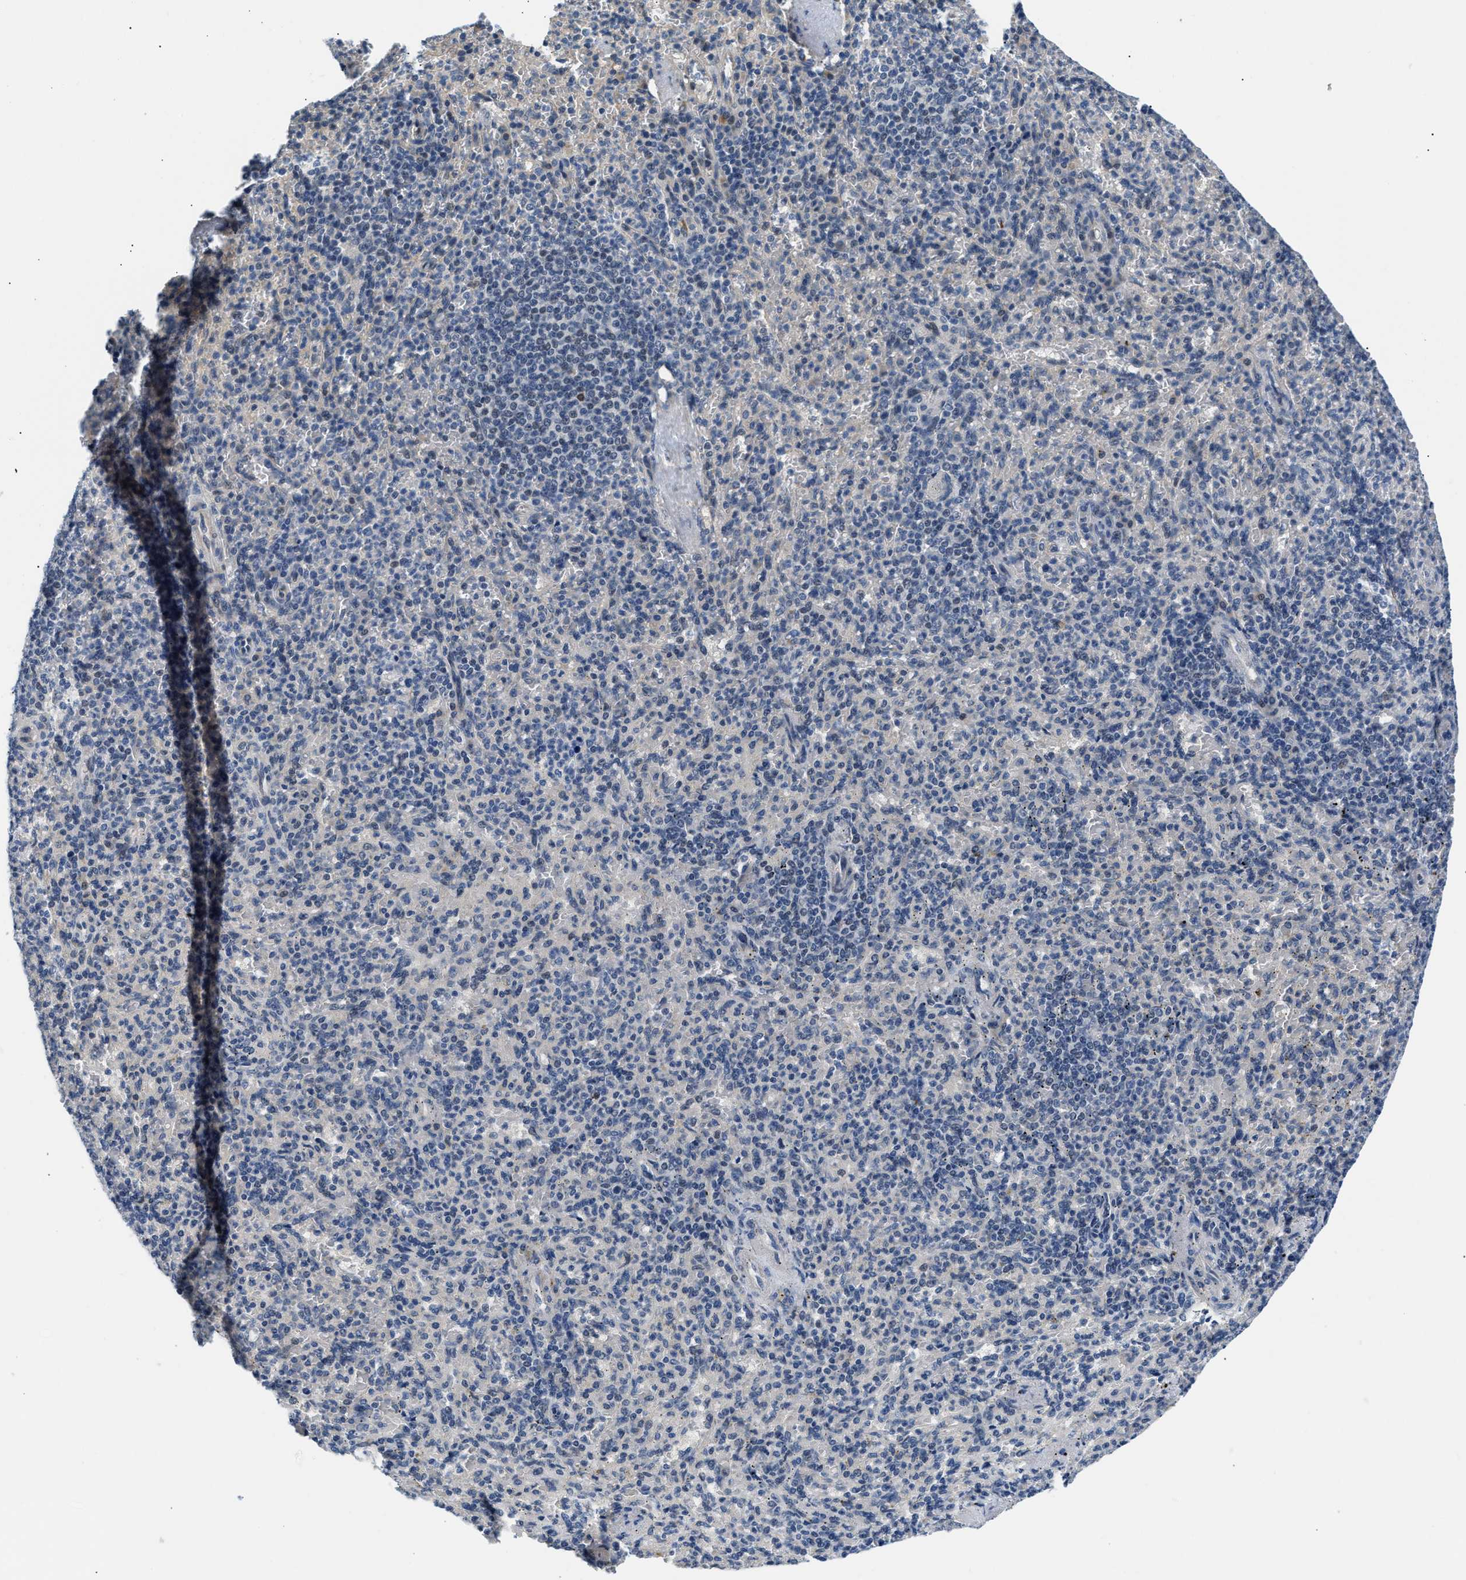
{"staining": {"intensity": "negative", "quantity": "none", "location": "none"}, "tissue": "spleen", "cell_type": "Cells in red pulp", "image_type": "normal", "snomed": [{"axis": "morphology", "description": "Normal tissue, NOS"}, {"axis": "topography", "description": "Spleen"}], "caption": "Image shows no significant protein expression in cells in red pulp of normal spleen.", "gene": "CLGN", "patient": {"sex": "female", "age": 74}}